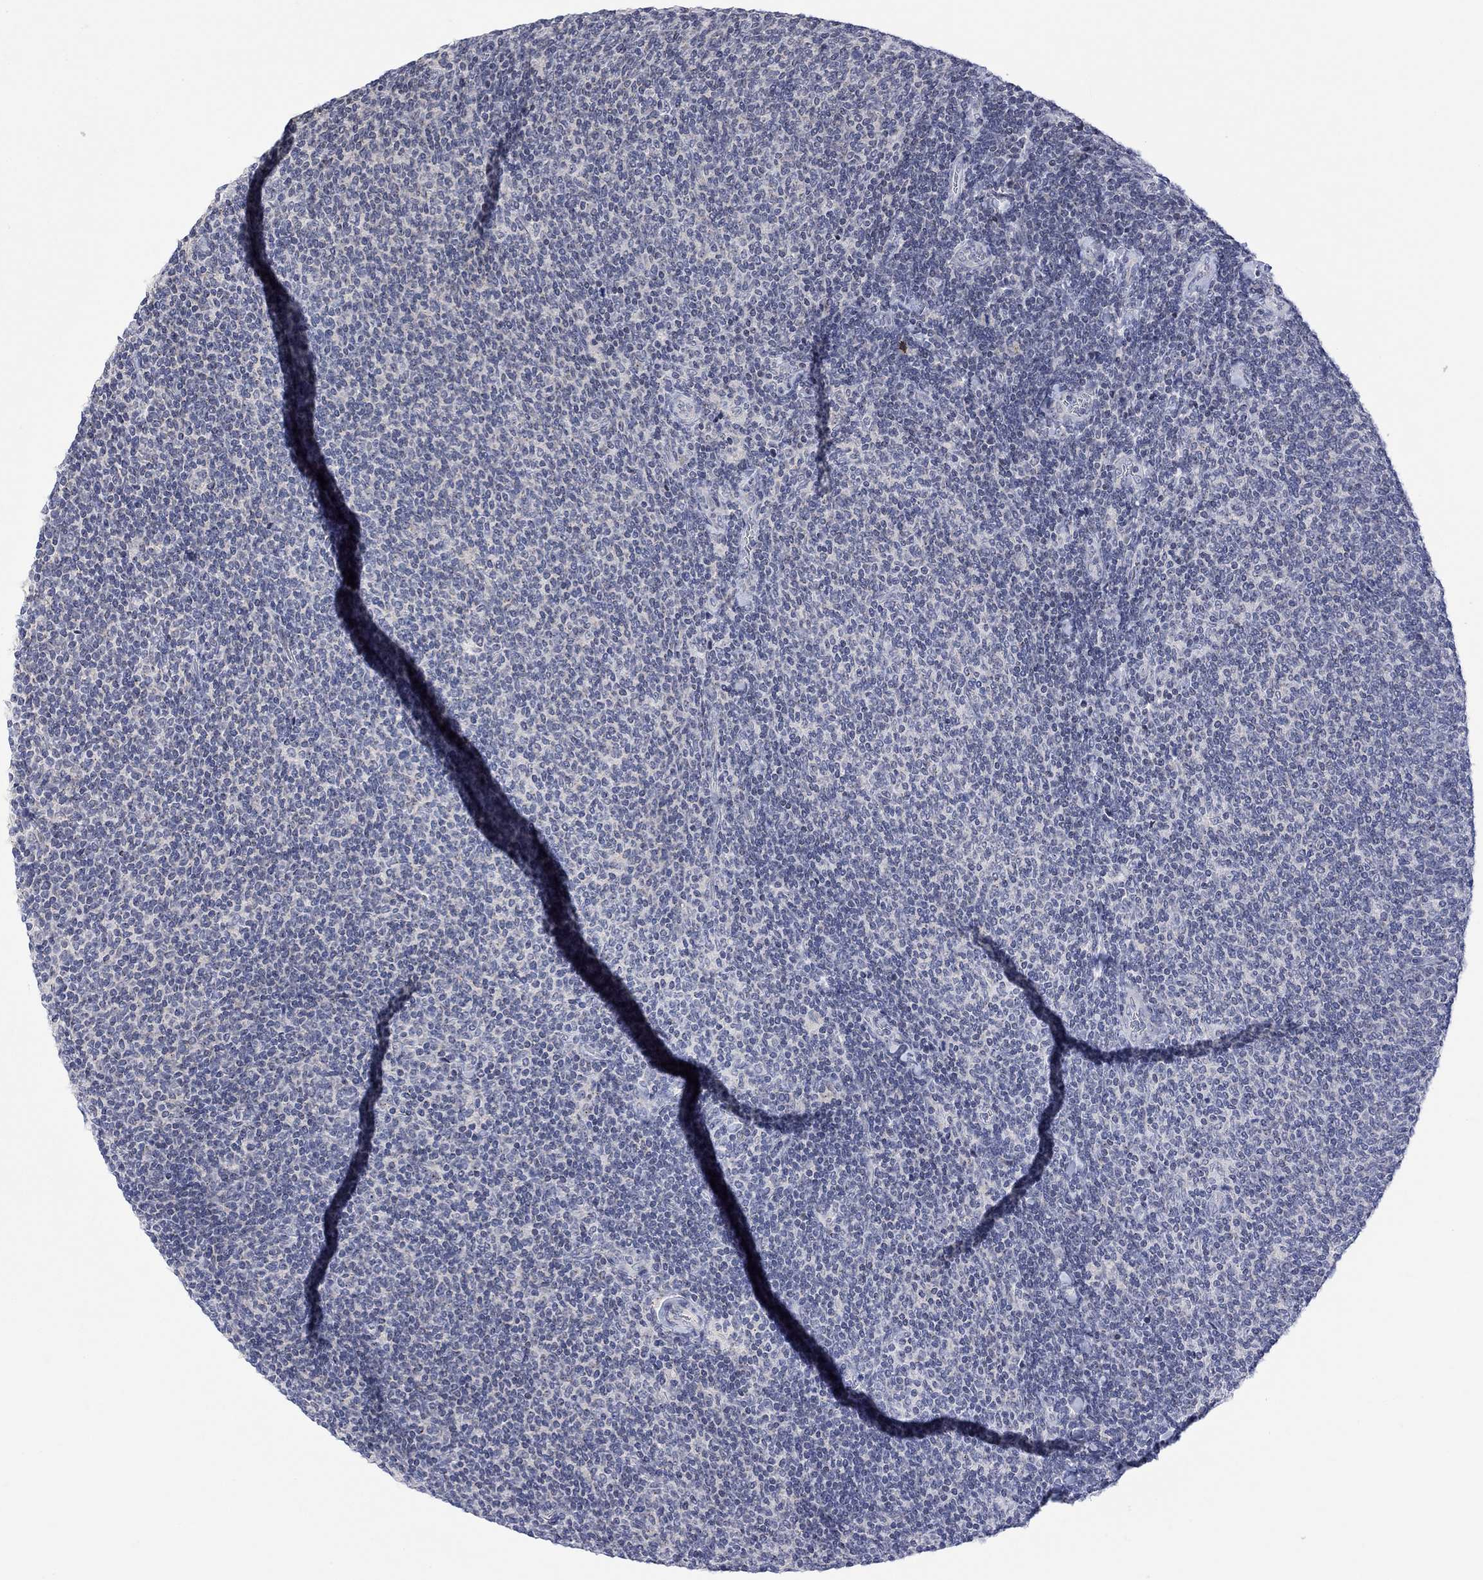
{"staining": {"intensity": "negative", "quantity": "none", "location": "none"}, "tissue": "lymphoma", "cell_type": "Tumor cells", "image_type": "cancer", "snomed": [{"axis": "morphology", "description": "Malignant lymphoma, non-Hodgkin's type, Low grade"}, {"axis": "topography", "description": "Lymph node"}], "caption": "This is a image of IHC staining of low-grade malignant lymphoma, non-Hodgkin's type, which shows no staining in tumor cells.", "gene": "DCX", "patient": {"sex": "male", "age": 52}}